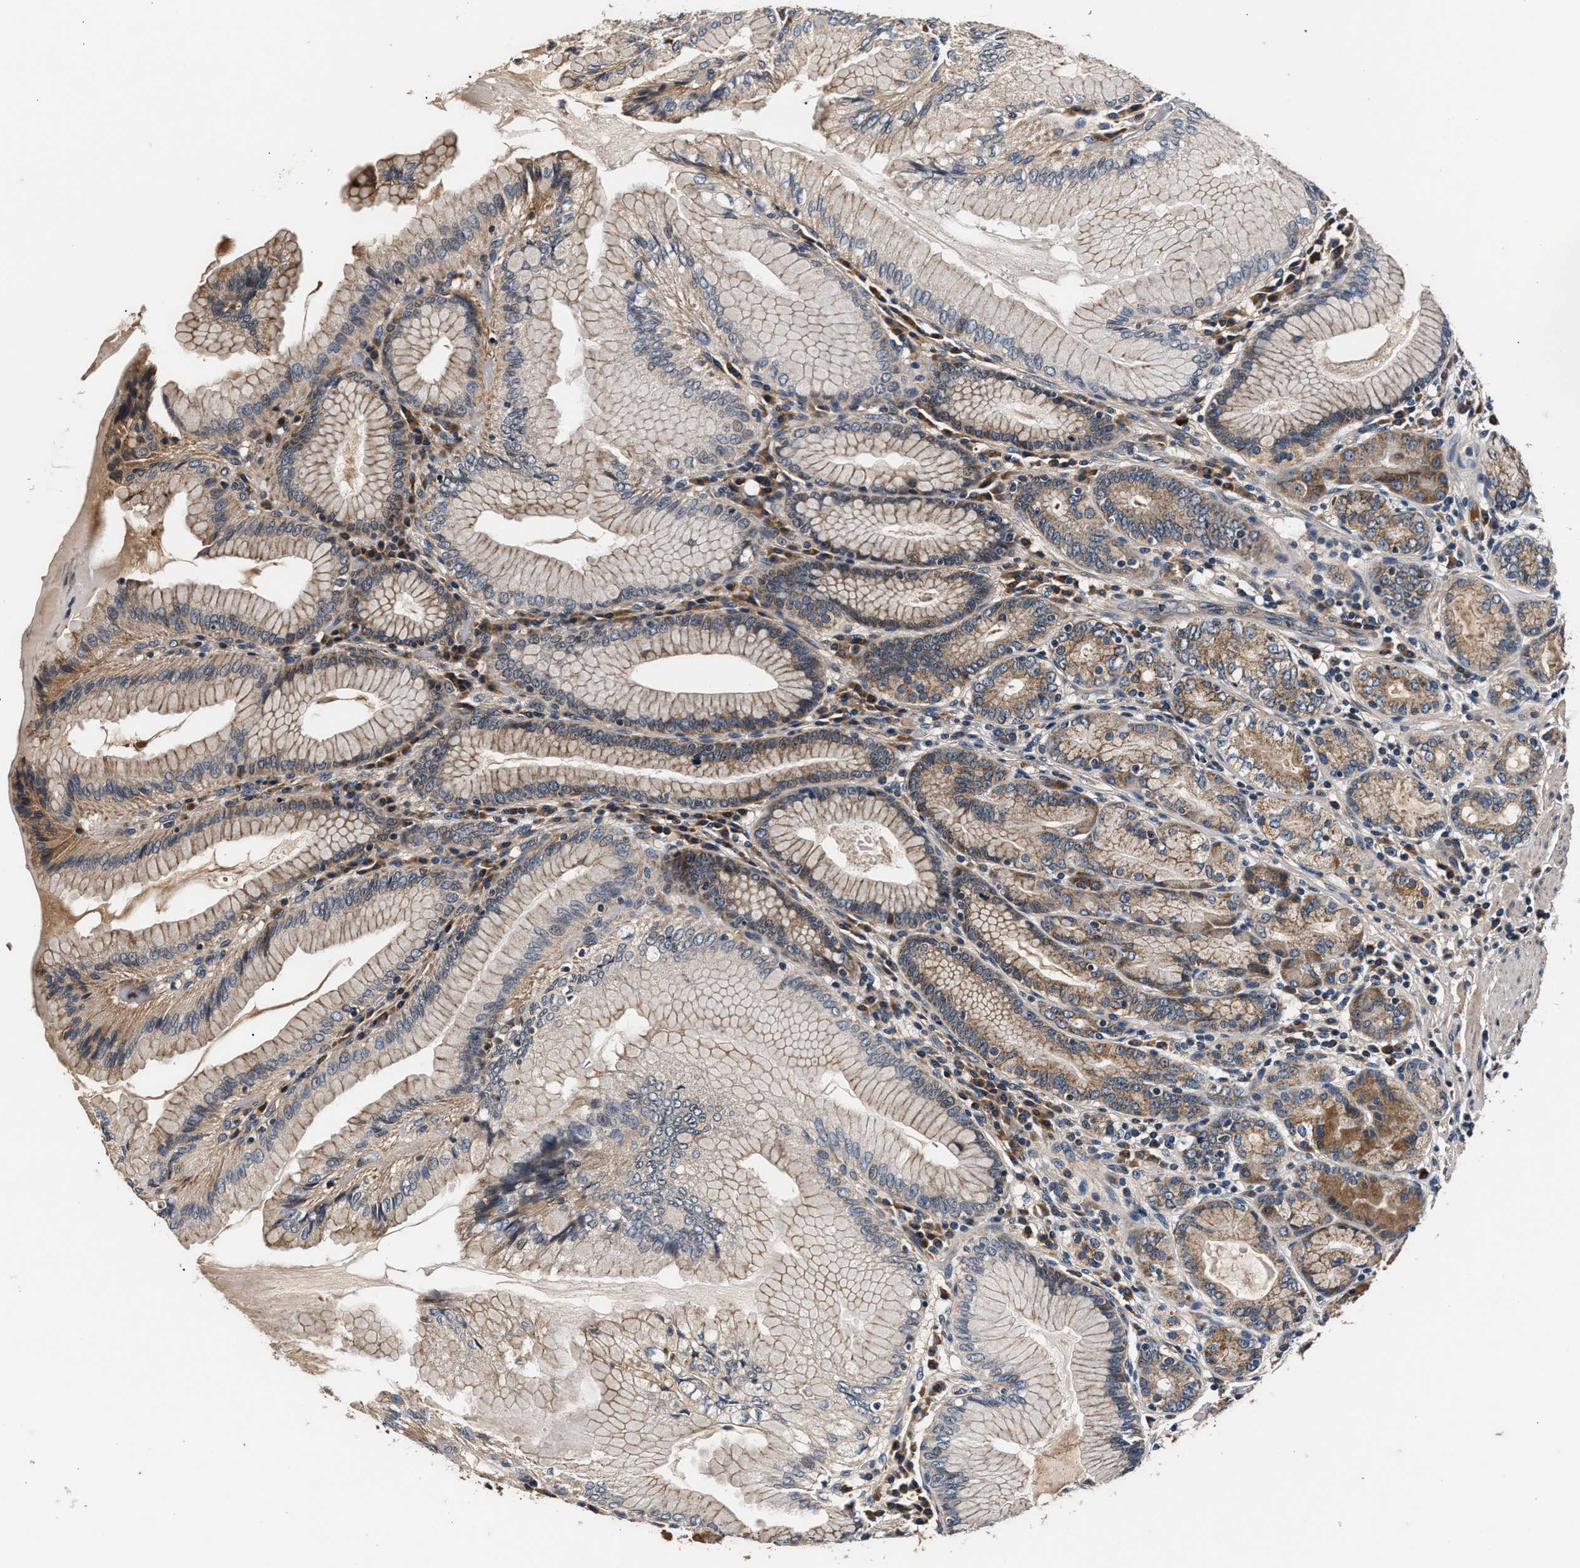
{"staining": {"intensity": "strong", "quantity": "25%-75%", "location": "cytoplasmic/membranous"}, "tissue": "stomach", "cell_type": "Glandular cells", "image_type": "normal", "snomed": [{"axis": "morphology", "description": "Normal tissue, NOS"}, {"axis": "topography", "description": "Stomach, lower"}], "caption": "Stomach stained for a protein (brown) exhibits strong cytoplasmic/membranous positive expression in about 25%-75% of glandular cells.", "gene": "IMMT", "patient": {"sex": "female", "age": 76}}